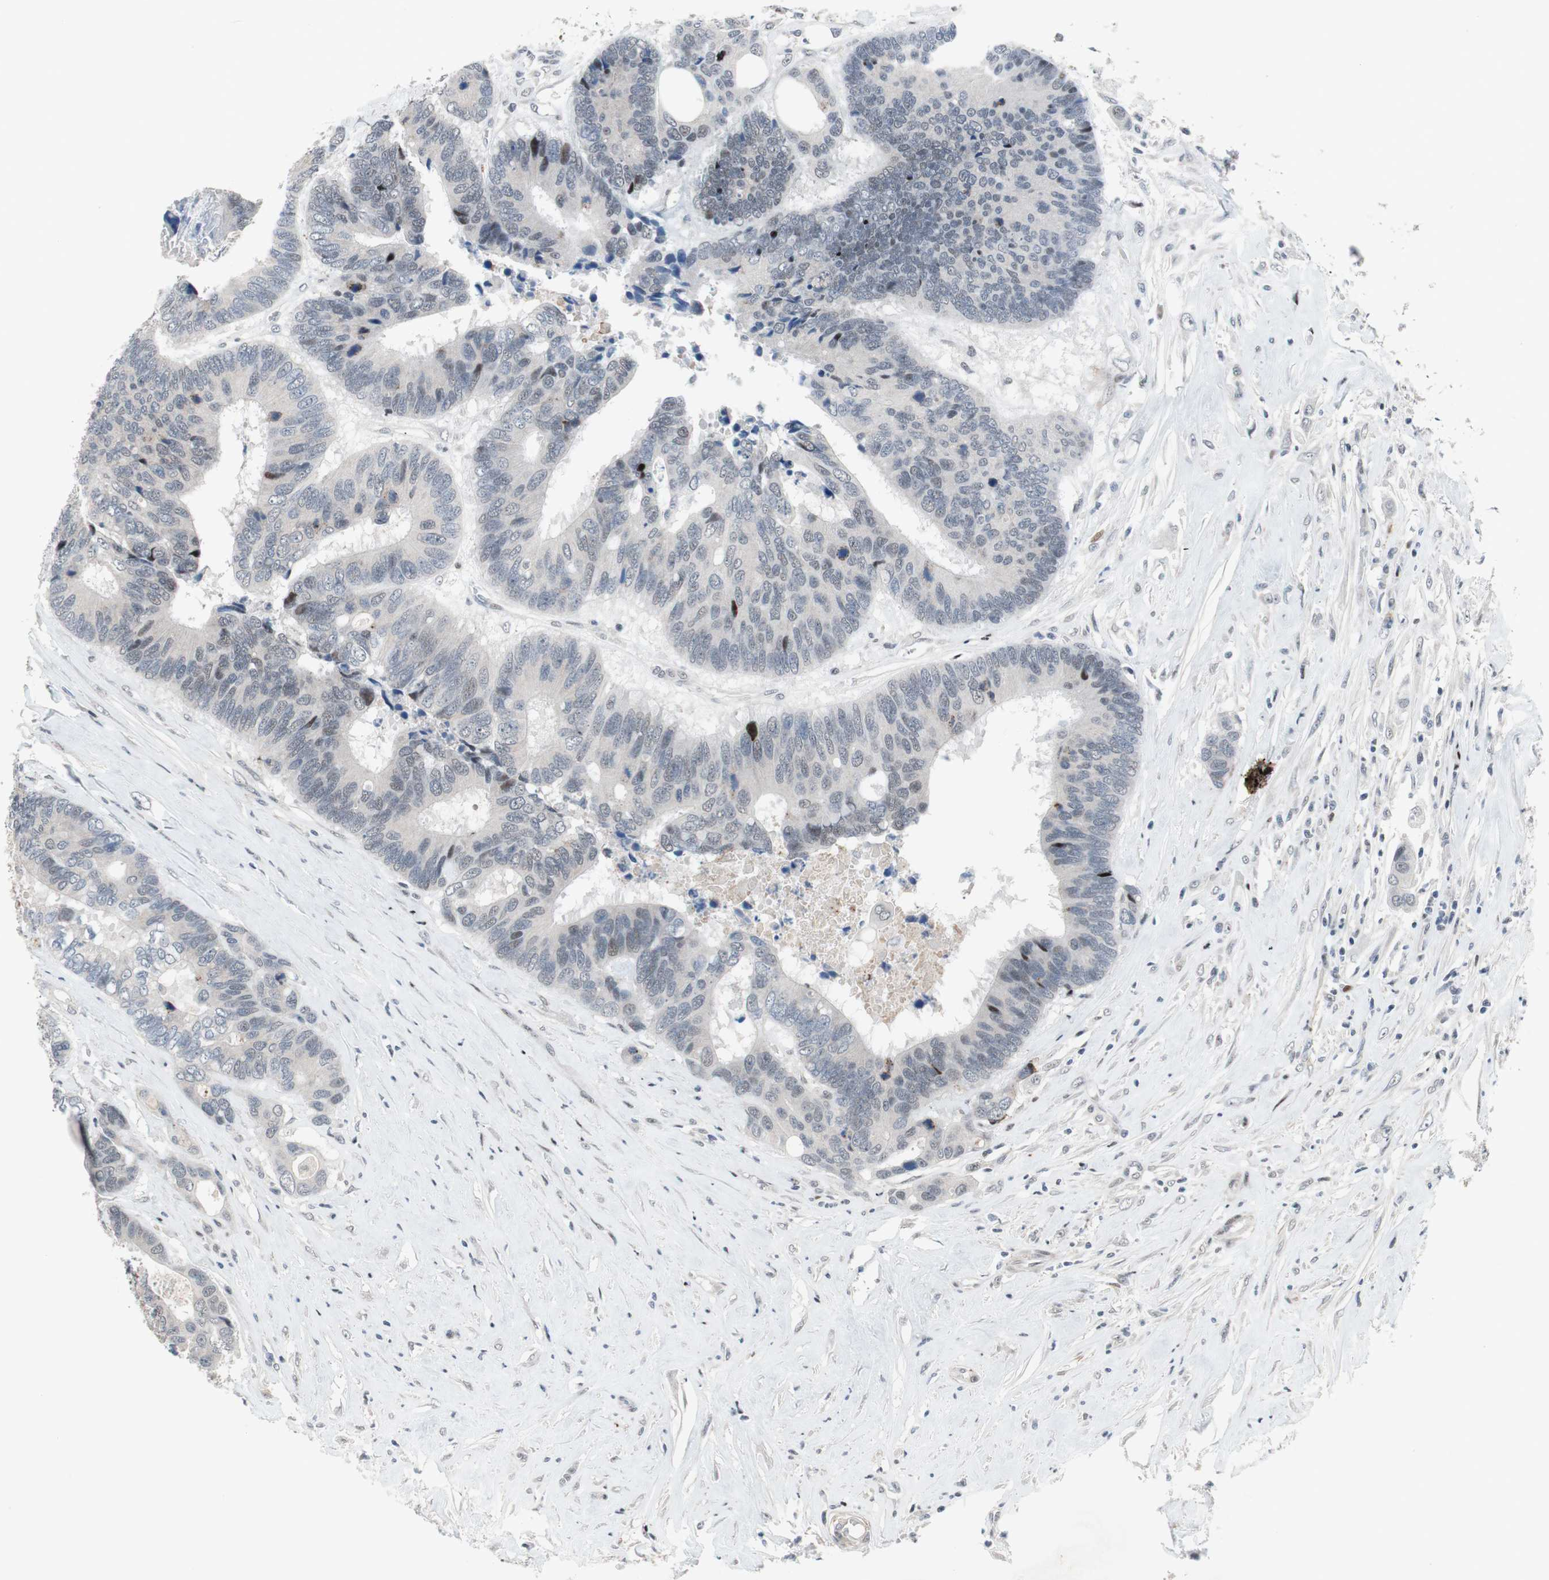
{"staining": {"intensity": "moderate", "quantity": "<25%", "location": "nuclear"}, "tissue": "colorectal cancer", "cell_type": "Tumor cells", "image_type": "cancer", "snomed": [{"axis": "morphology", "description": "Adenocarcinoma, NOS"}, {"axis": "topography", "description": "Rectum"}], "caption": "Brown immunohistochemical staining in colorectal adenocarcinoma demonstrates moderate nuclear staining in about <25% of tumor cells.", "gene": "FBXO44", "patient": {"sex": "male", "age": 55}}